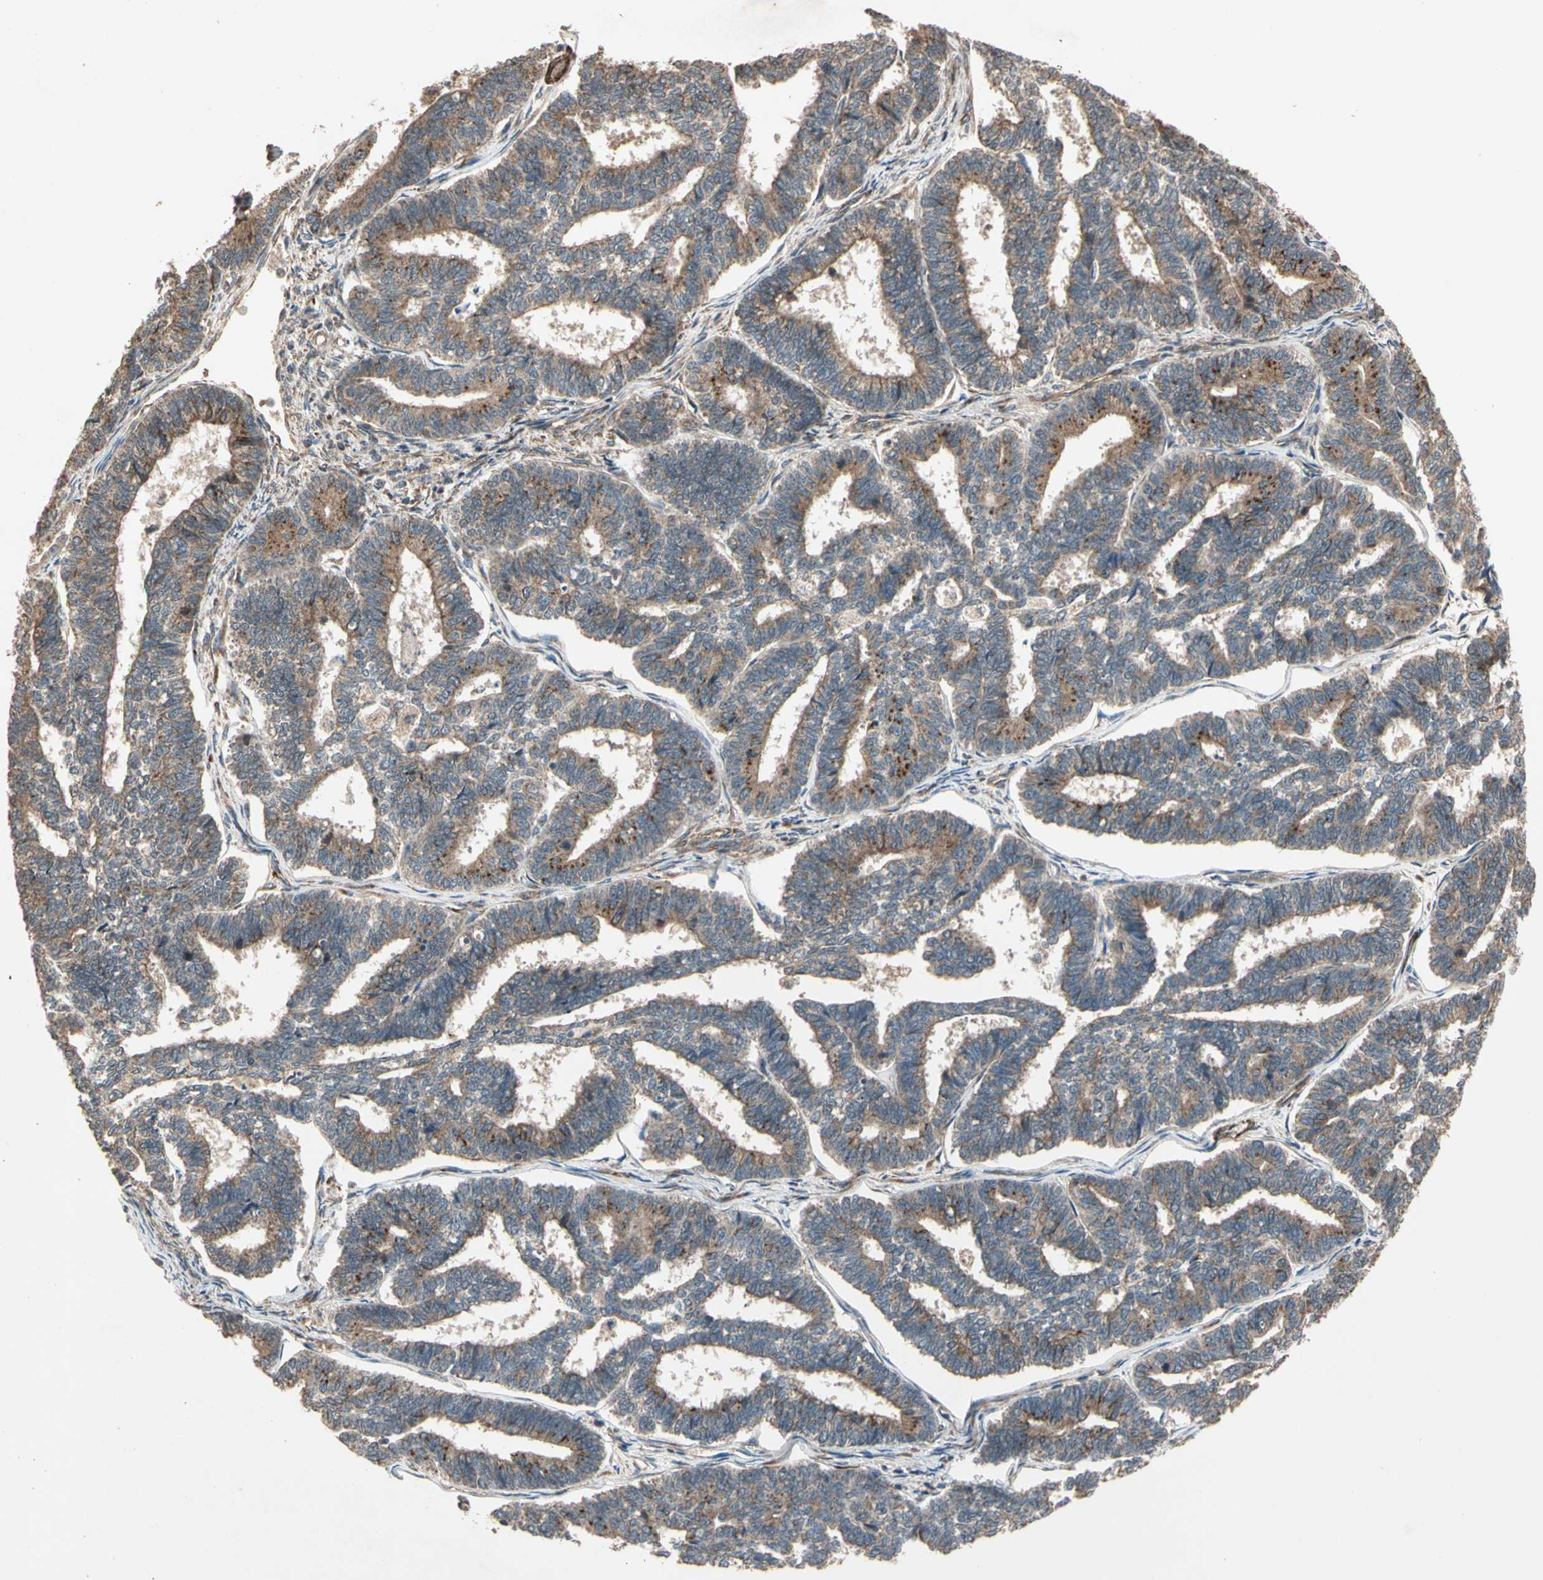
{"staining": {"intensity": "moderate", "quantity": "25%-75%", "location": "cytoplasmic/membranous"}, "tissue": "endometrial cancer", "cell_type": "Tumor cells", "image_type": "cancer", "snomed": [{"axis": "morphology", "description": "Adenocarcinoma, NOS"}, {"axis": "topography", "description": "Endometrium"}], "caption": "The micrograph displays immunohistochemical staining of adenocarcinoma (endometrial). There is moderate cytoplasmic/membranous staining is present in approximately 25%-75% of tumor cells.", "gene": "GCK", "patient": {"sex": "female", "age": 70}}